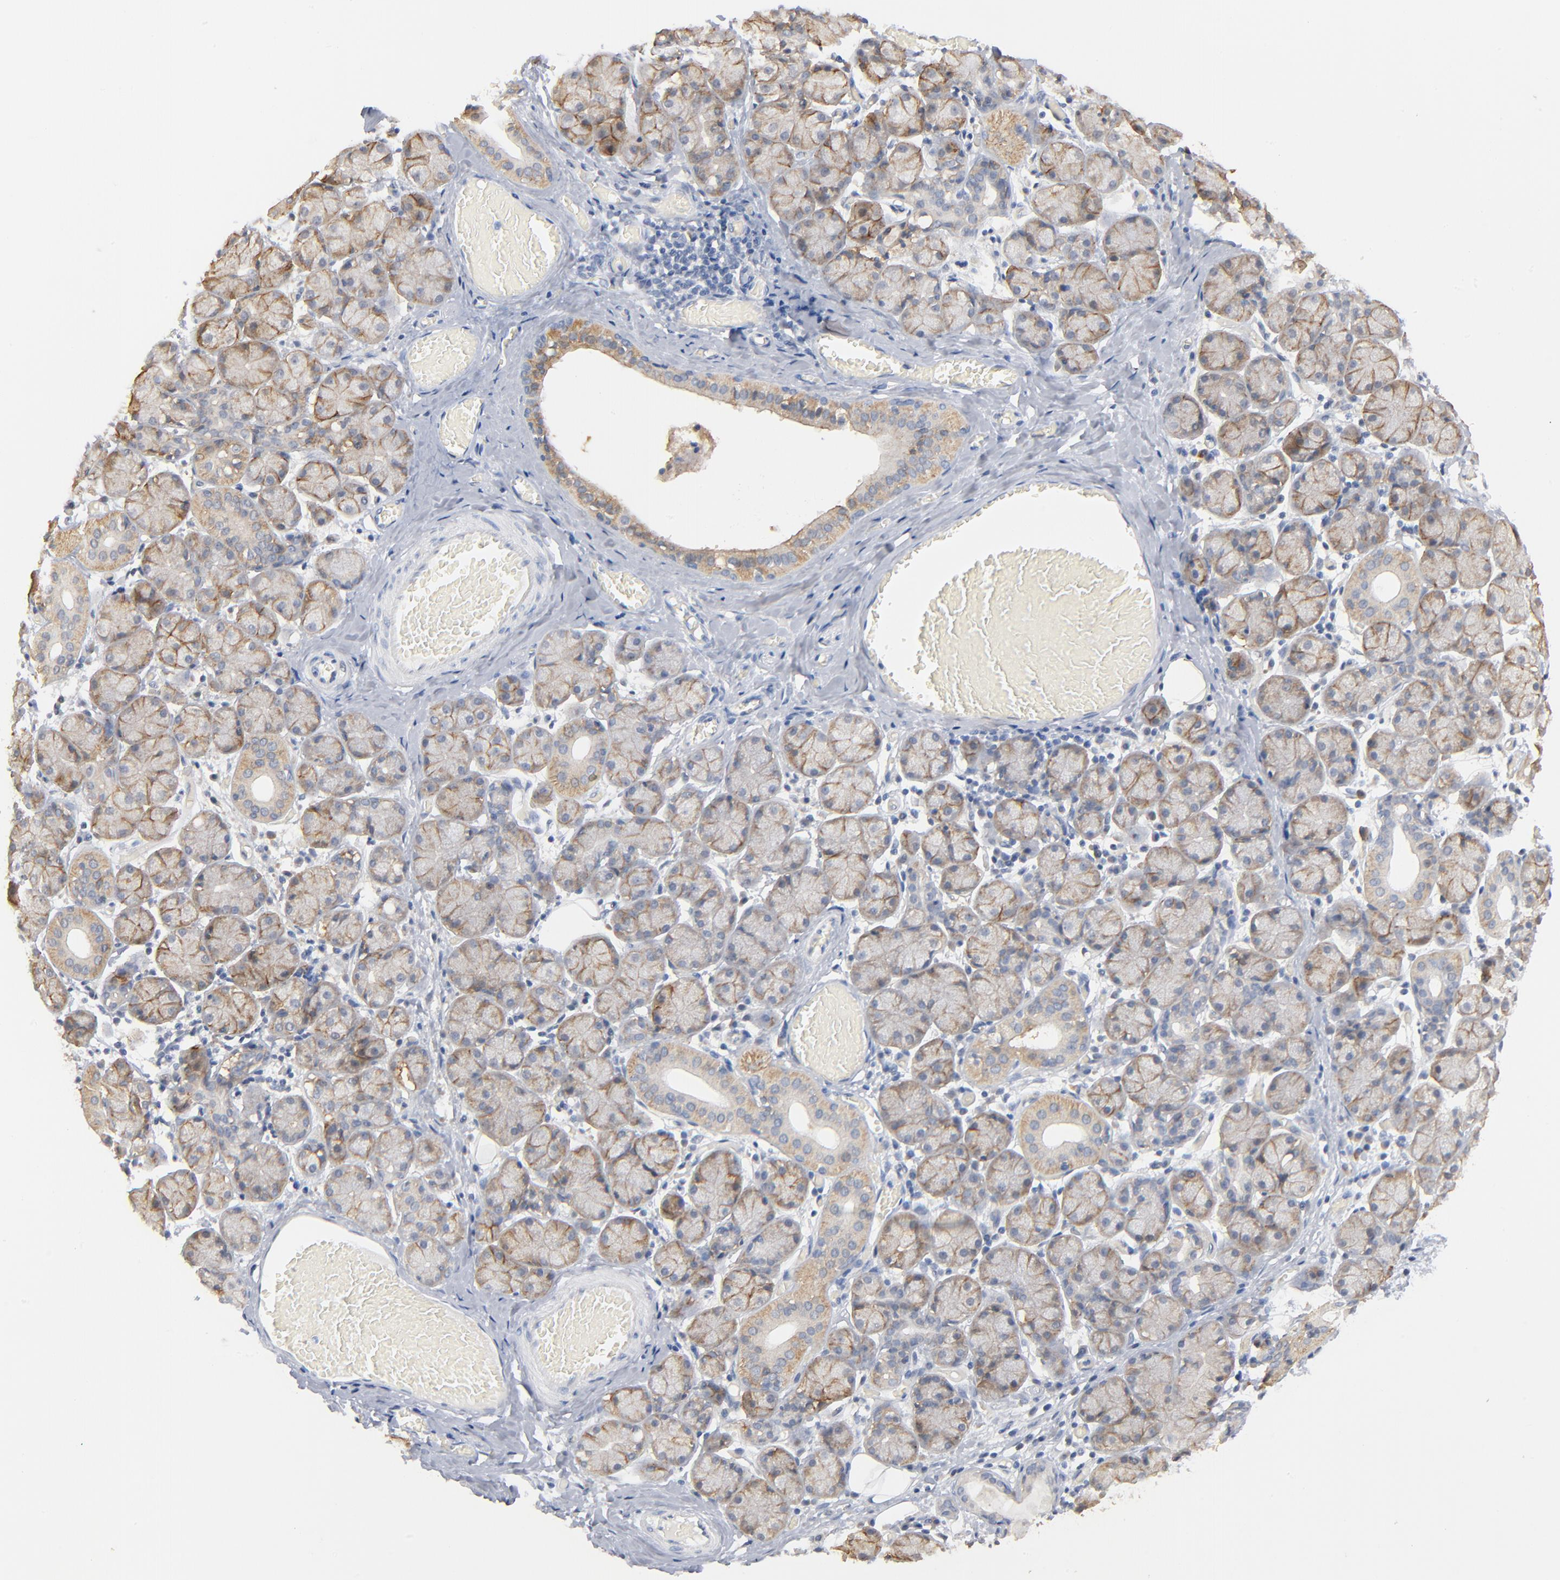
{"staining": {"intensity": "weak", "quantity": ">75%", "location": "cytoplasmic/membranous"}, "tissue": "salivary gland", "cell_type": "Glandular cells", "image_type": "normal", "snomed": [{"axis": "morphology", "description": "Normal tissue, NOS"}, {"axis": "topography", "description": "Salivary gland"}], "caption": "The immunohistochemical stain shows weak cytoplasmic/membranous positivity in glandular cells of normal salivary gland. (brown staining indicates protein expression, while blue staining denotes nuclei).", "gene": "EPCAM", "patient": {"sex": "female", "age": 24}}